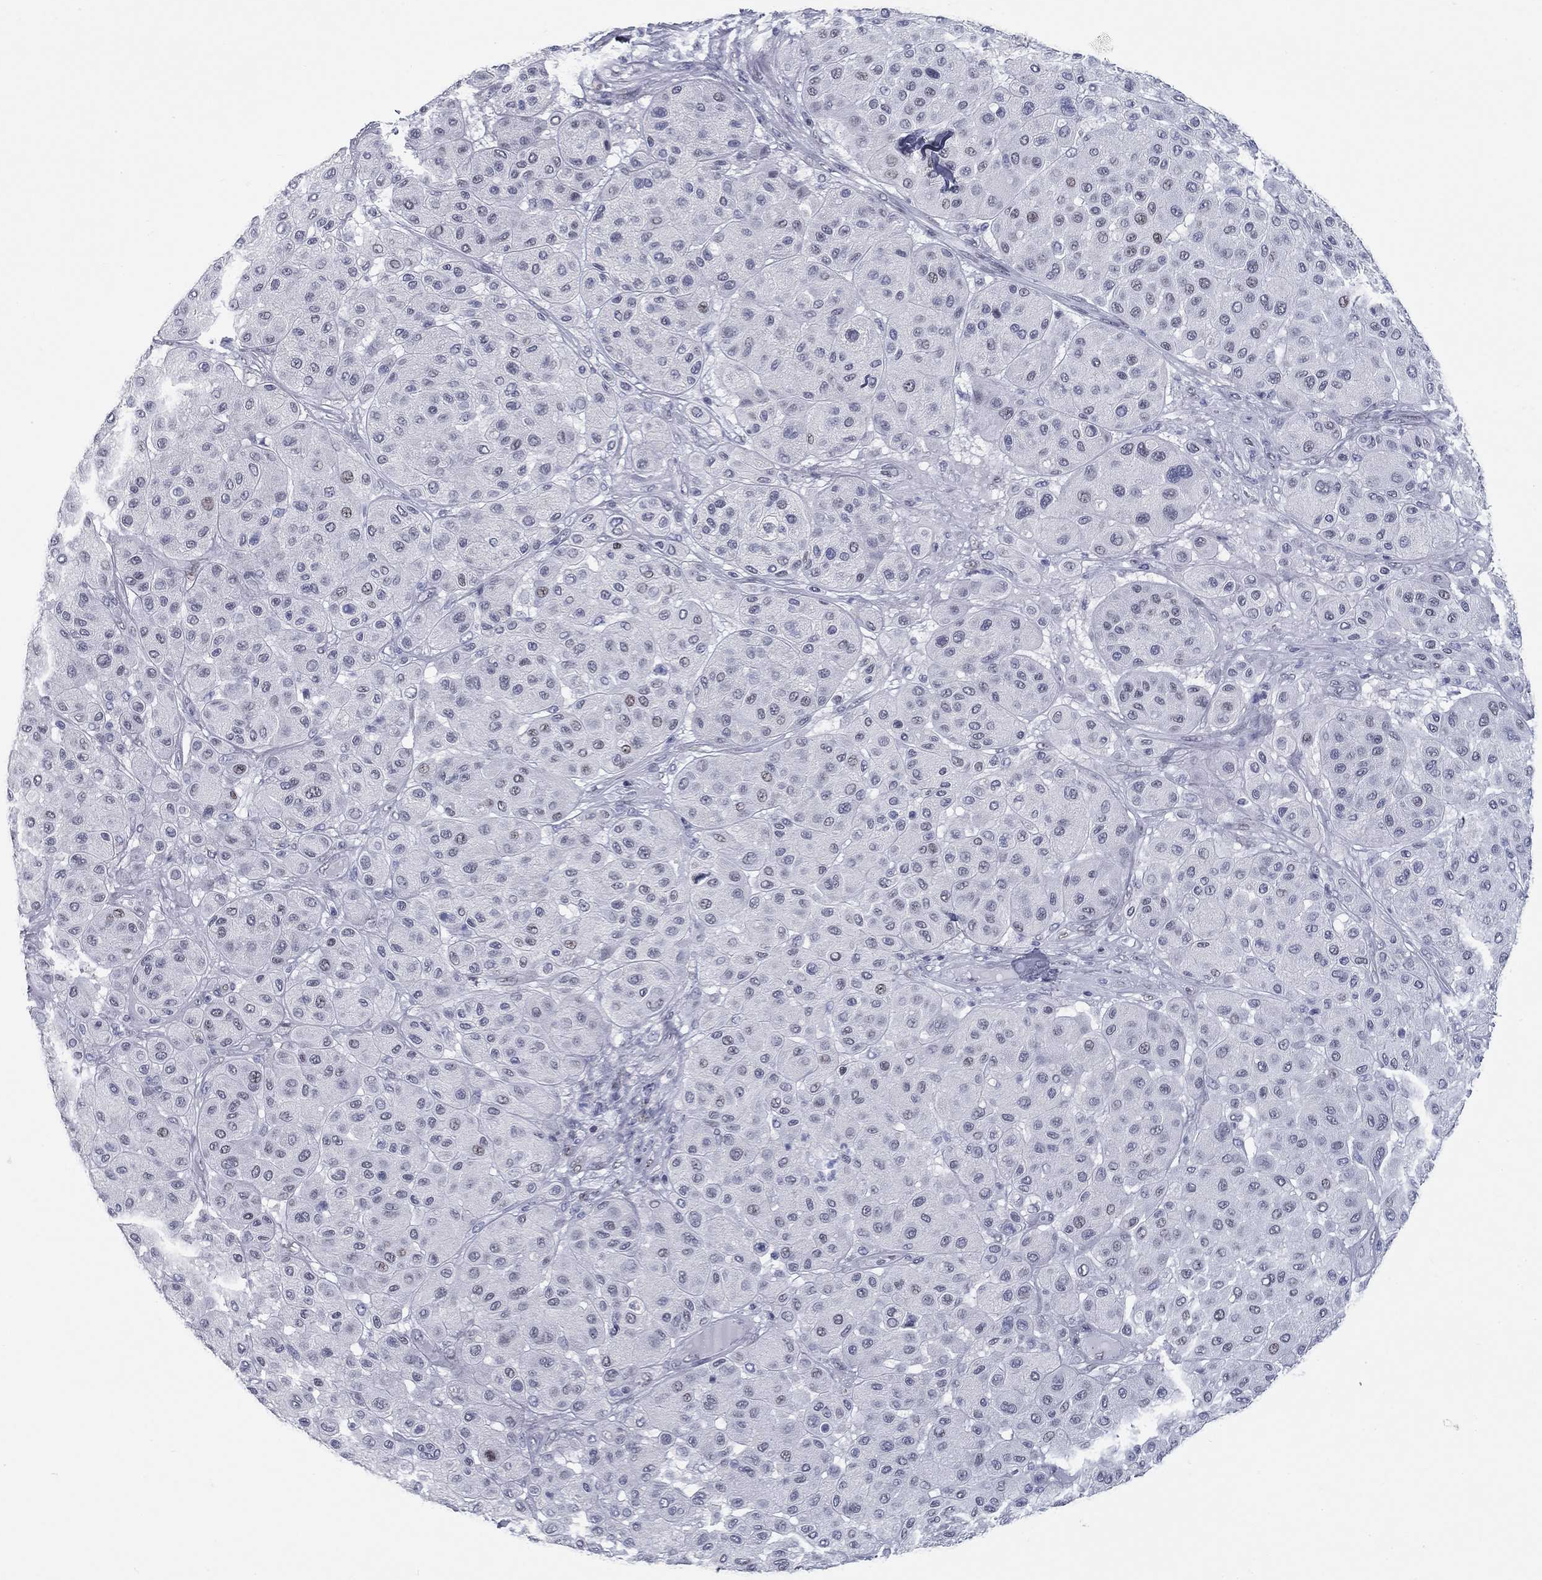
{"staining": {"intensity": "negative", "quantity": "none", "location": "none"}, "tissue": "melanoma", "cell_type": "Tumor cells", "image_type": "cancer", "snomed": [{"axis": "morphology", "description": "Malignant melanoma, Metastatic site"}, {"axis": "topography", "description": "Smooth muscle"}], "caption": "This is a micrograph of IHC staining of melanoma, which shows no staining in tumor cells. The staining was performed using DAB (3,3'-diaminobenzidine) to visualize the protein expression in brown, while the nuclei were stained in blue with hematoxylin (Magnification: 20x).", "gene": "ASF1B", "patient": {"sex": "male", "age": 41}}